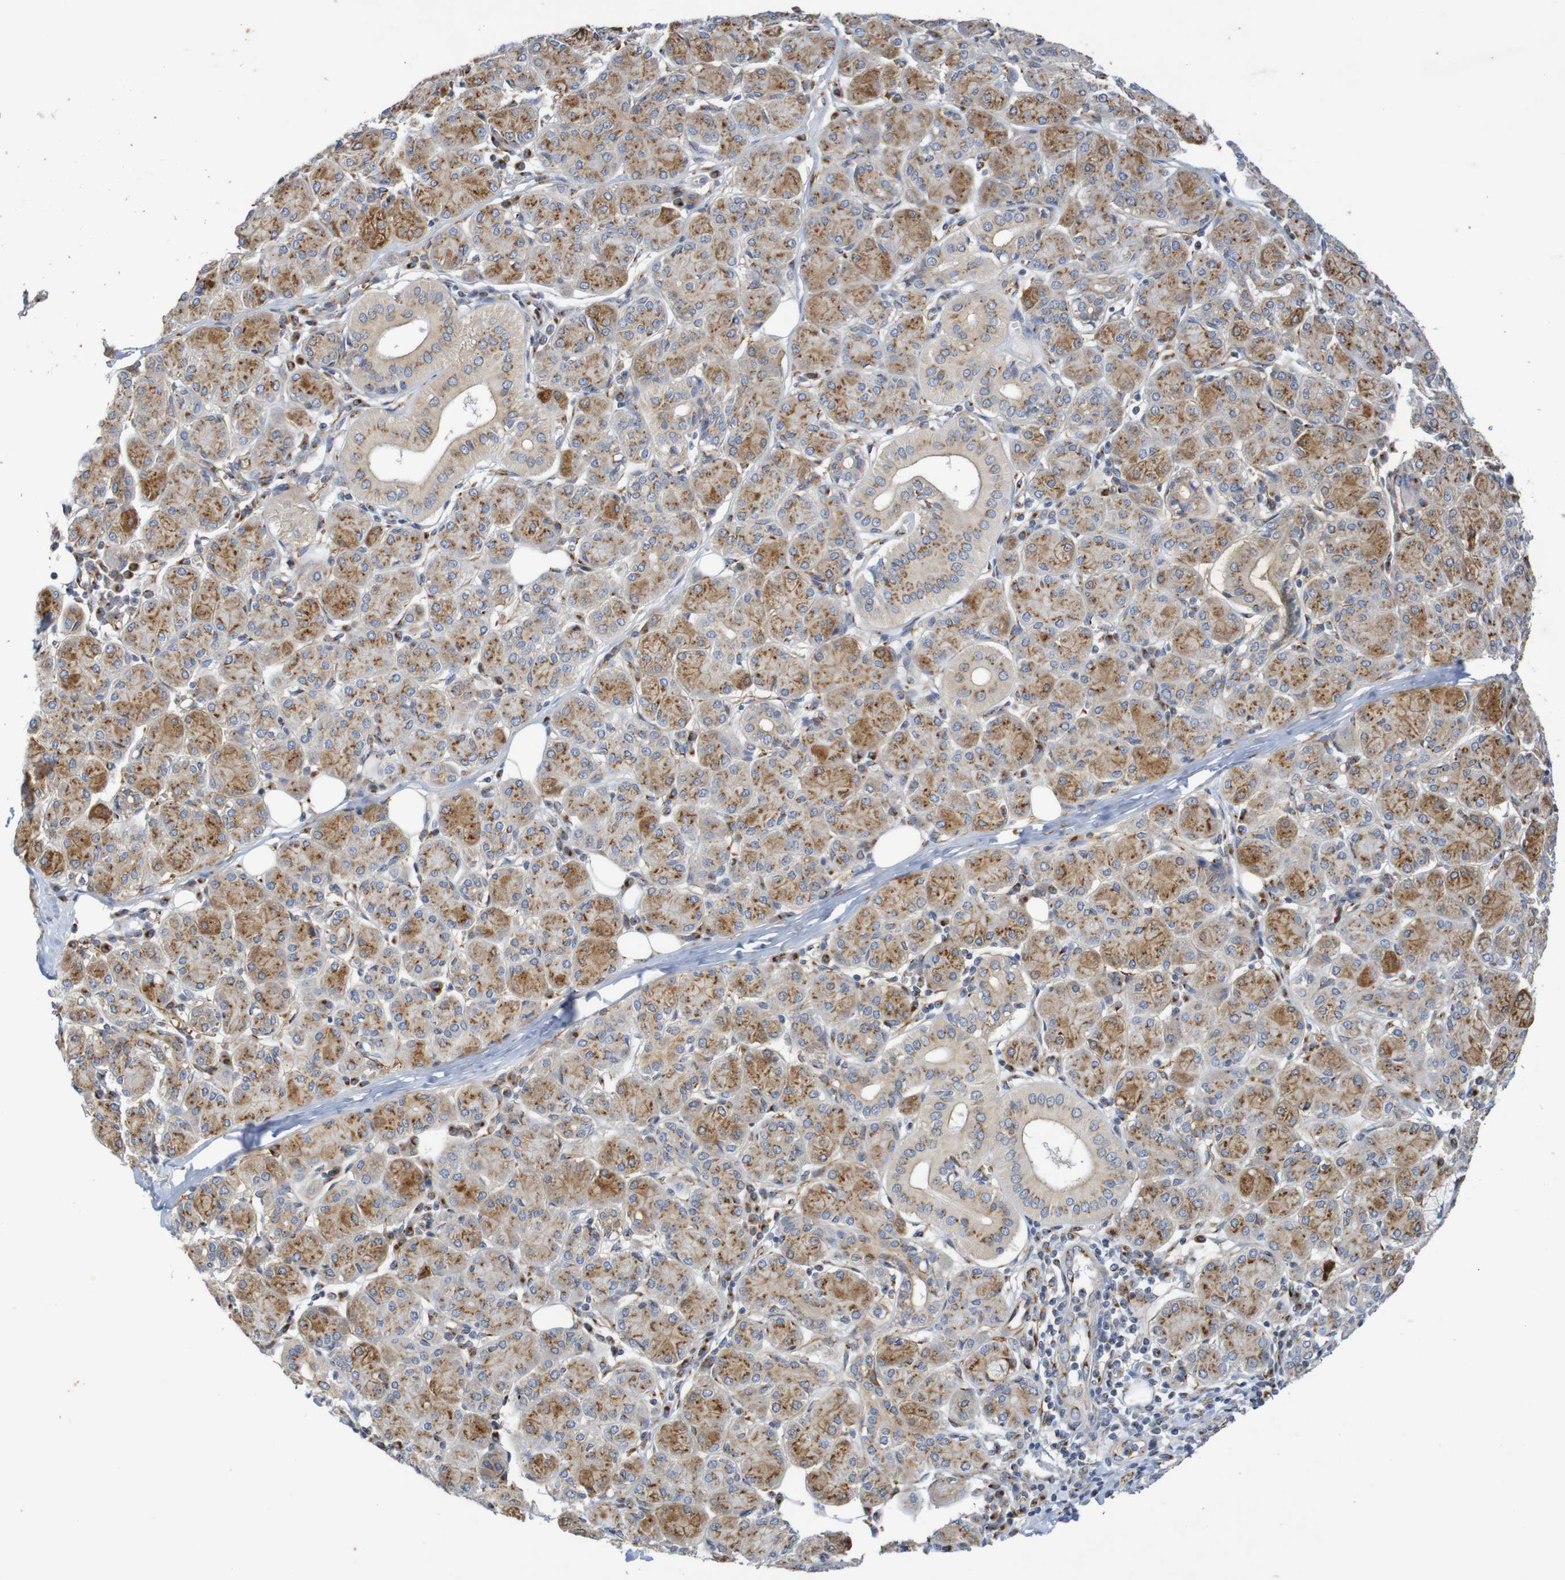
{"staining": {"intensity": "moderate", "quantity": ">75%", "location": "cytoplasmic/membranous"}, "tissue": "salivary gland", "cell_type": "Glandular cells", "image_type": "normal", "snomed": [{"axis": "morphology", "description": "Normal tissue, NOS"}, {"axis": "morphology", "description": "Inflammation, NOS"}, {"axis": "topography", "description": "Lymph node"}, {"axis": "topography", "description": "Salivary gland"}], "caption": "This histopathology image shows unremarkable salivary gland stained with immunohistochemistry (IHC) to label a protein in brown. The cytoplasmic/membranous of glandular cells show moderate positivity for the protein. Nuclei are counter-stained blue.", "gene": "DCP2", "patient": {"sex": "male", "age": 3}}